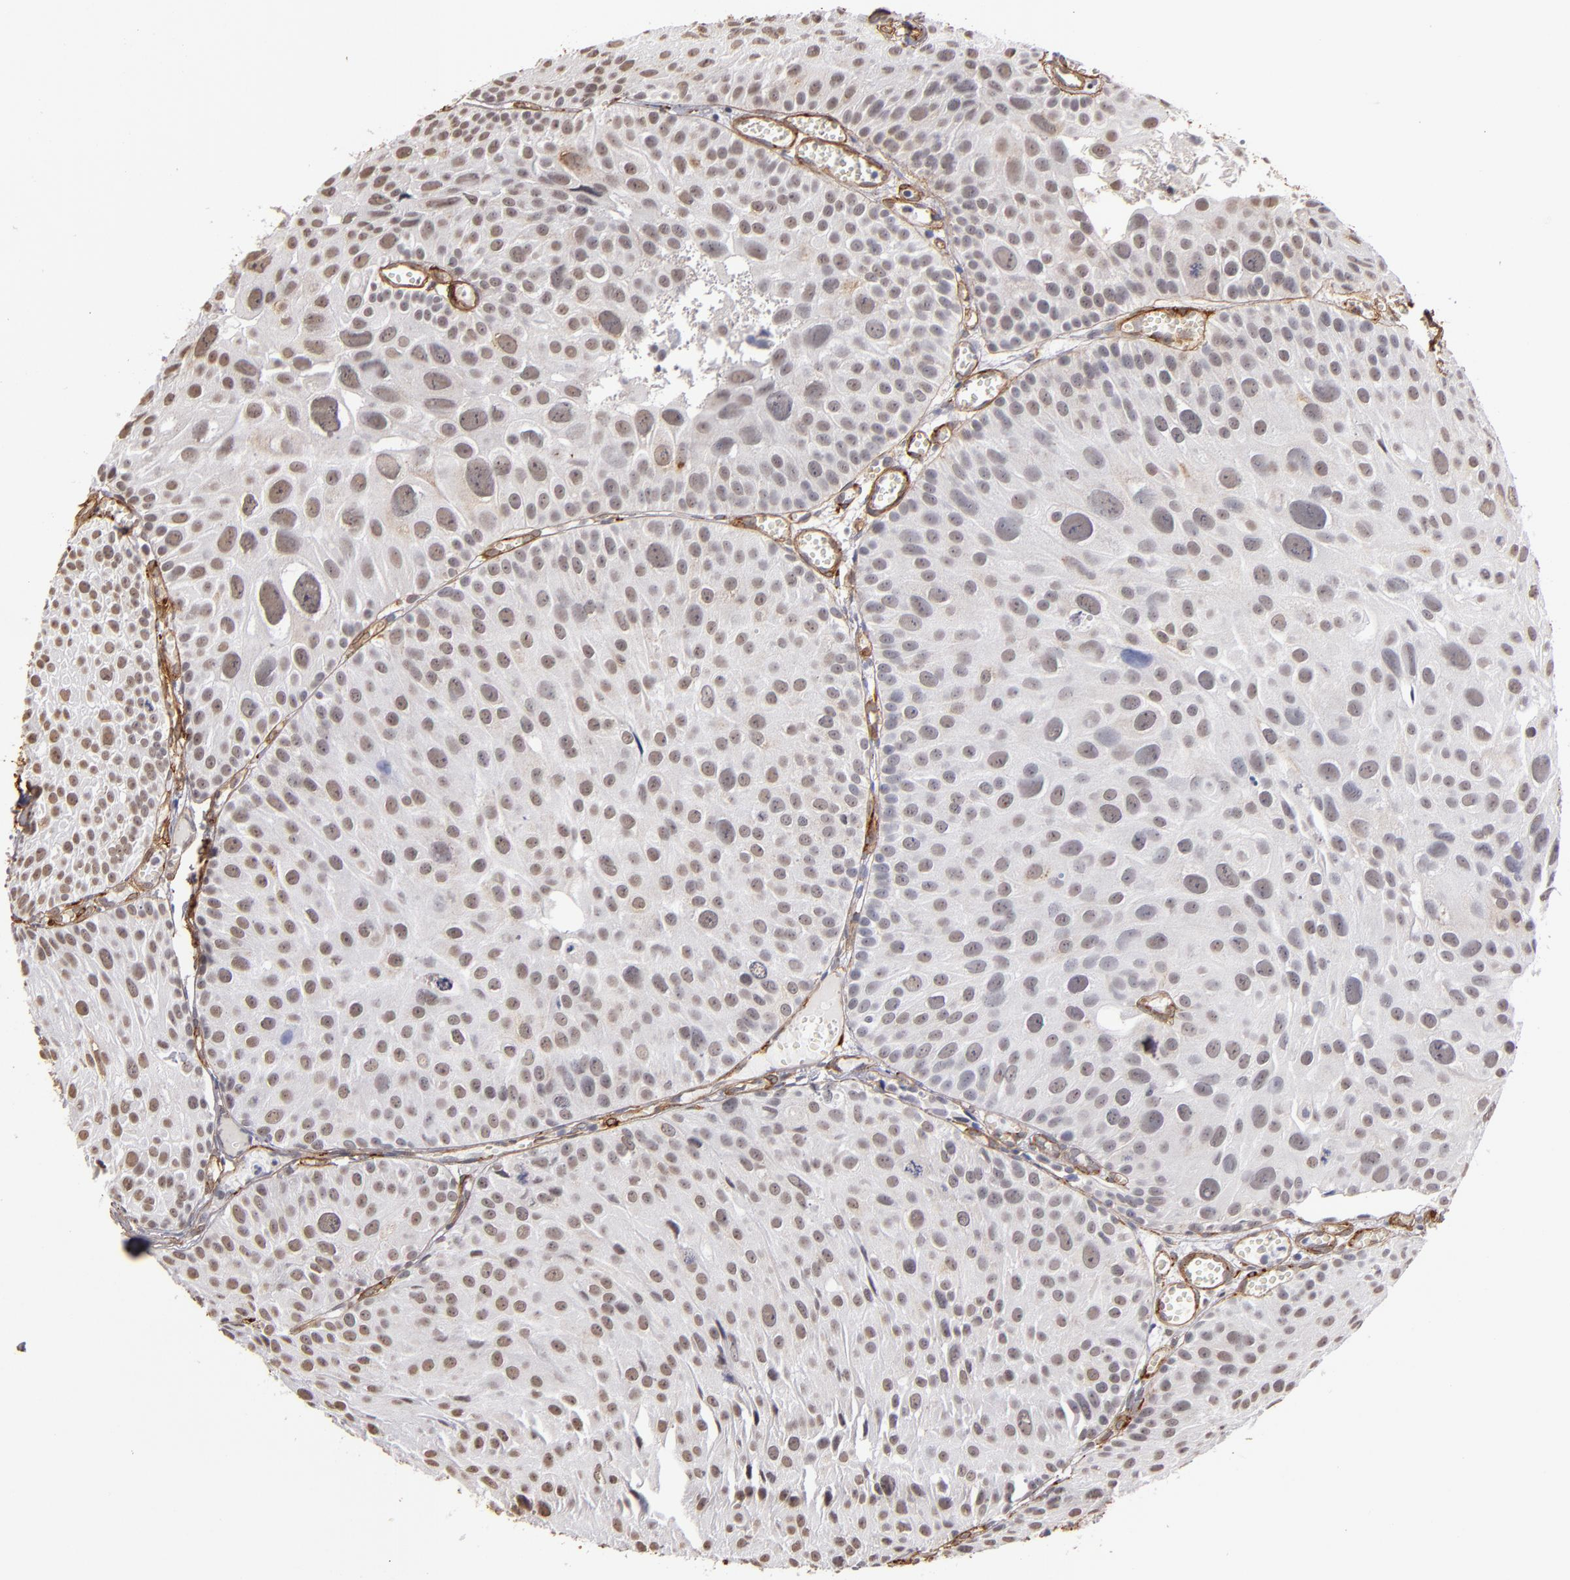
{"staining": {"intensity": "weak", "quantity": "25%-75%", "location": "cytoplasmic/membranous,nuclear"}, "tissue": "urothelial cancer", "cell_type": "Tumor cells", "image_type": "cancer", "snomed": [{"axis": "morphology", "description": "Urothelial carcinoma, High grade"}, {"axis": "topography", "description": "Urinary bladder"}], "caption": "Immunohistochemistry micrograph of neoplastic tissue: urothelial cancer stained using immunohistochemistry reveals low levels of weak protein expression localized specifically in the cytoplasmic/membranous and nuclear of tumor cells, appearing as a cytoplasmic/membranous and nuclear brown color.", "gene": "LAMC1", "patient": {"sex": "female", "age": 78}}